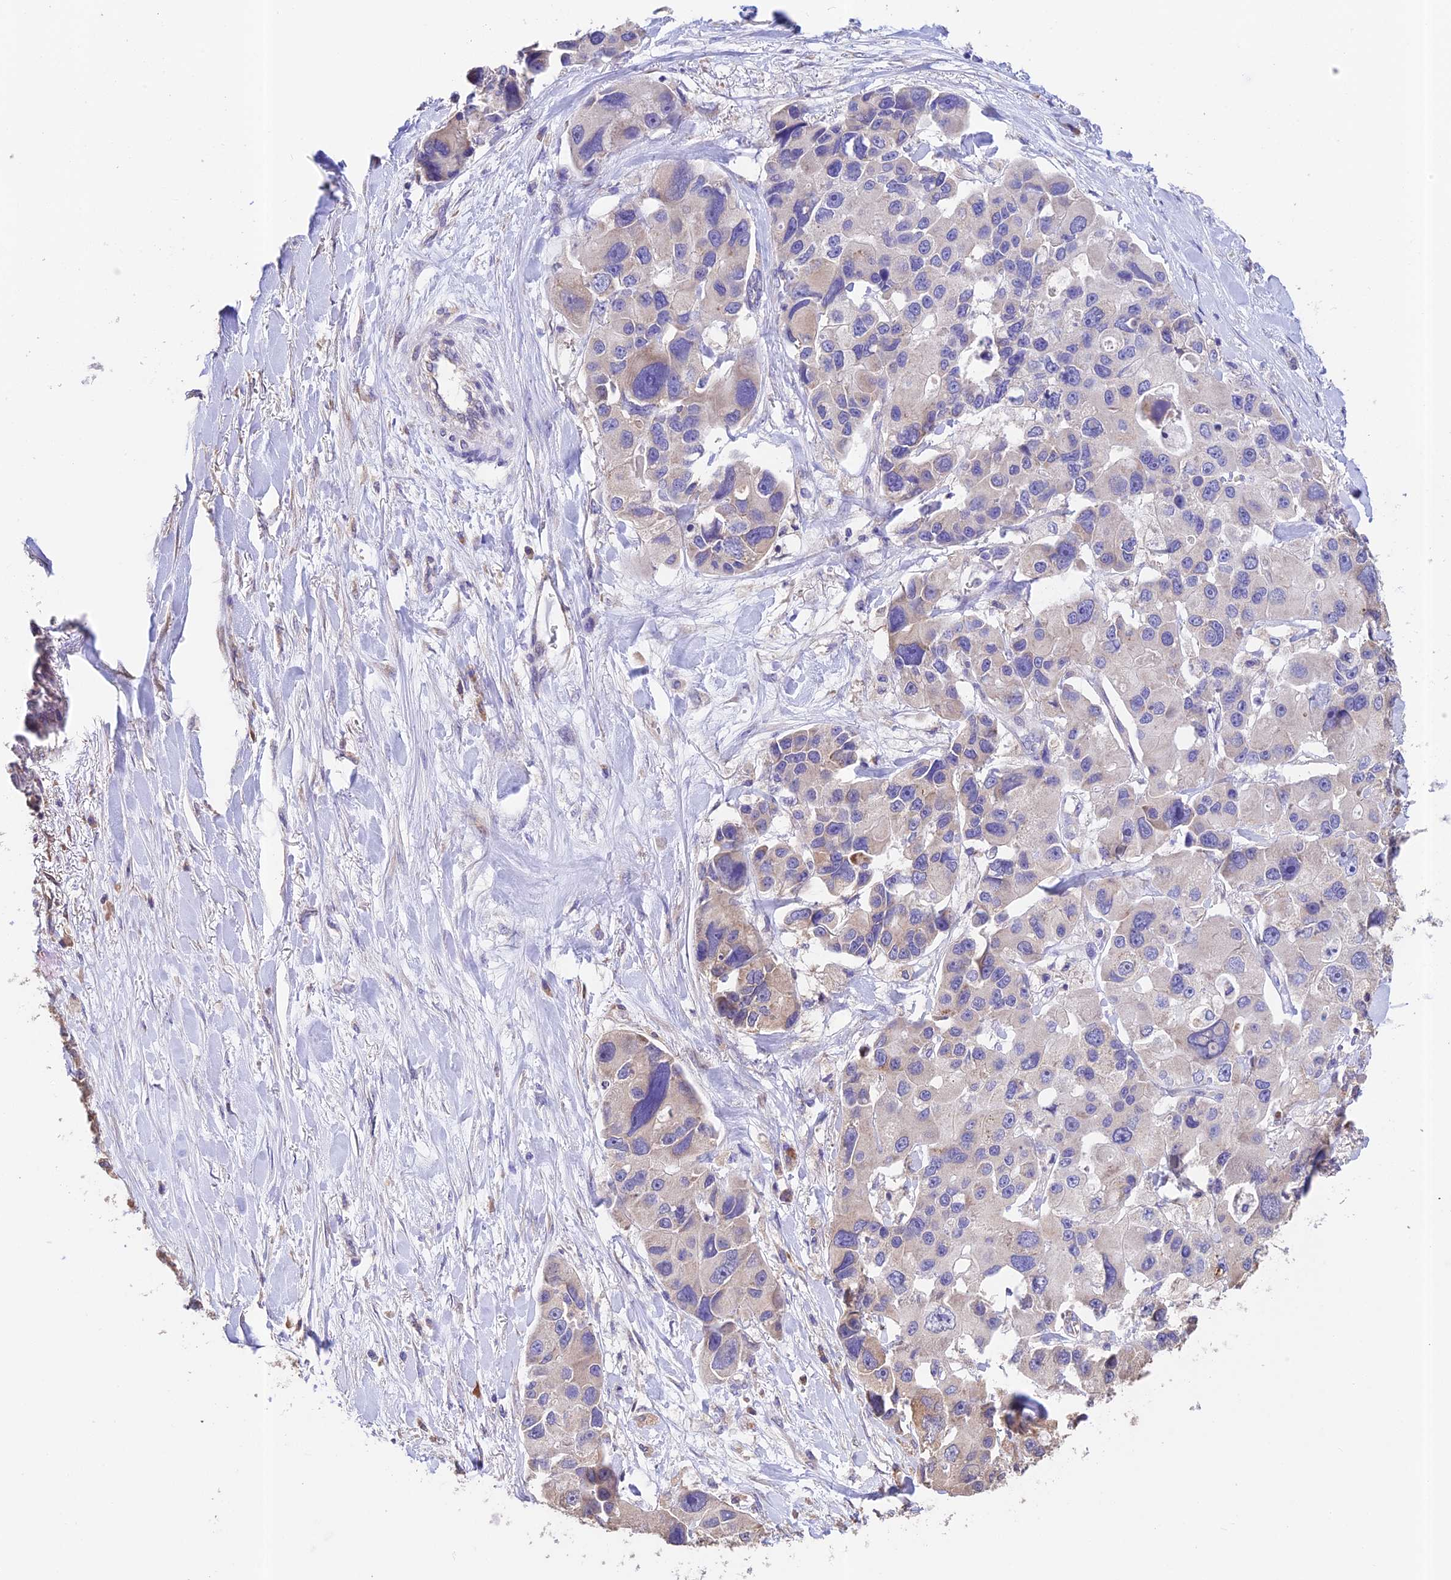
{"staining": {"intensity": "negative", "quantity": "none", "location": "none"}, "tissue": "lung cancer", "cell_type": "Tumor cells", "image_type": "cancer", "snomed": [{"axis": "morphology", "description": "Adenocarcinoma, NOS"}, {"axis": "topography", "description": "Lung"}], "caption": "Immunohistochemistry micrograph of neoplastic tissue: human adenocarcinoma (lung) stained with DAB displays no significant protein staining in tumor cells.", "gene": "EMC3", "patient": {"sex": "female", "age": 54}}